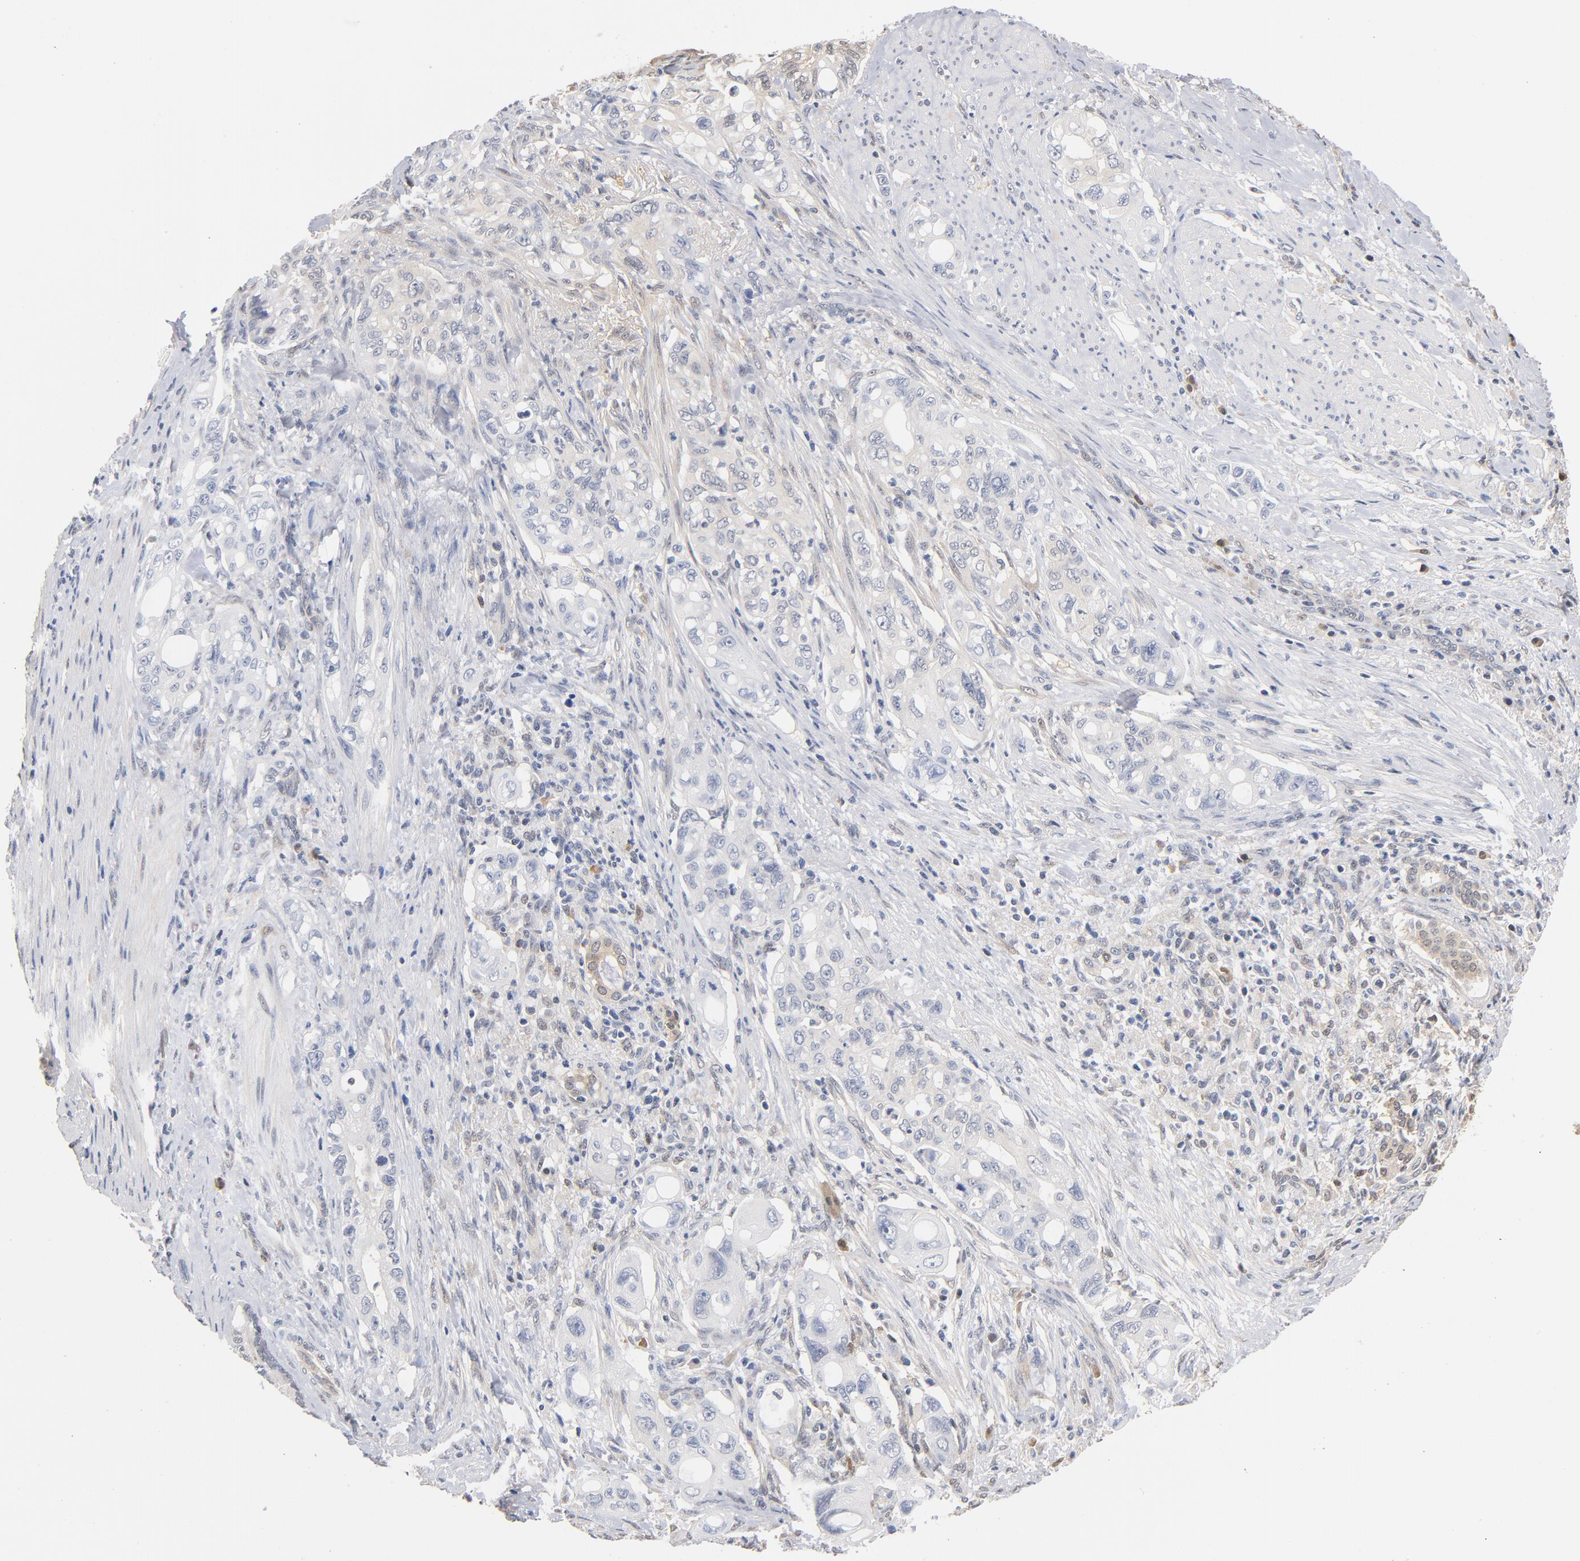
{"staining": {"intensity": "weak", "quantity": "<25%", "location": "cytoplasmic/membranous"}, "tissue": "pancreatic cancer", "cell_type": "Tumor cells", "image_type": "cancer", "snomed": [{"axis": "morphology", "description": "Normal tissue, NOS"}, {"axis": "topography", "description": "Pancreas"}], "caption": "Immunohistochemical staining of human pancreatic cancer displays no significant positivity in tumor cells. Nuclei are stained in blue.", "gene": "MIF", "patient": {"sex": "male", "age": 42}}